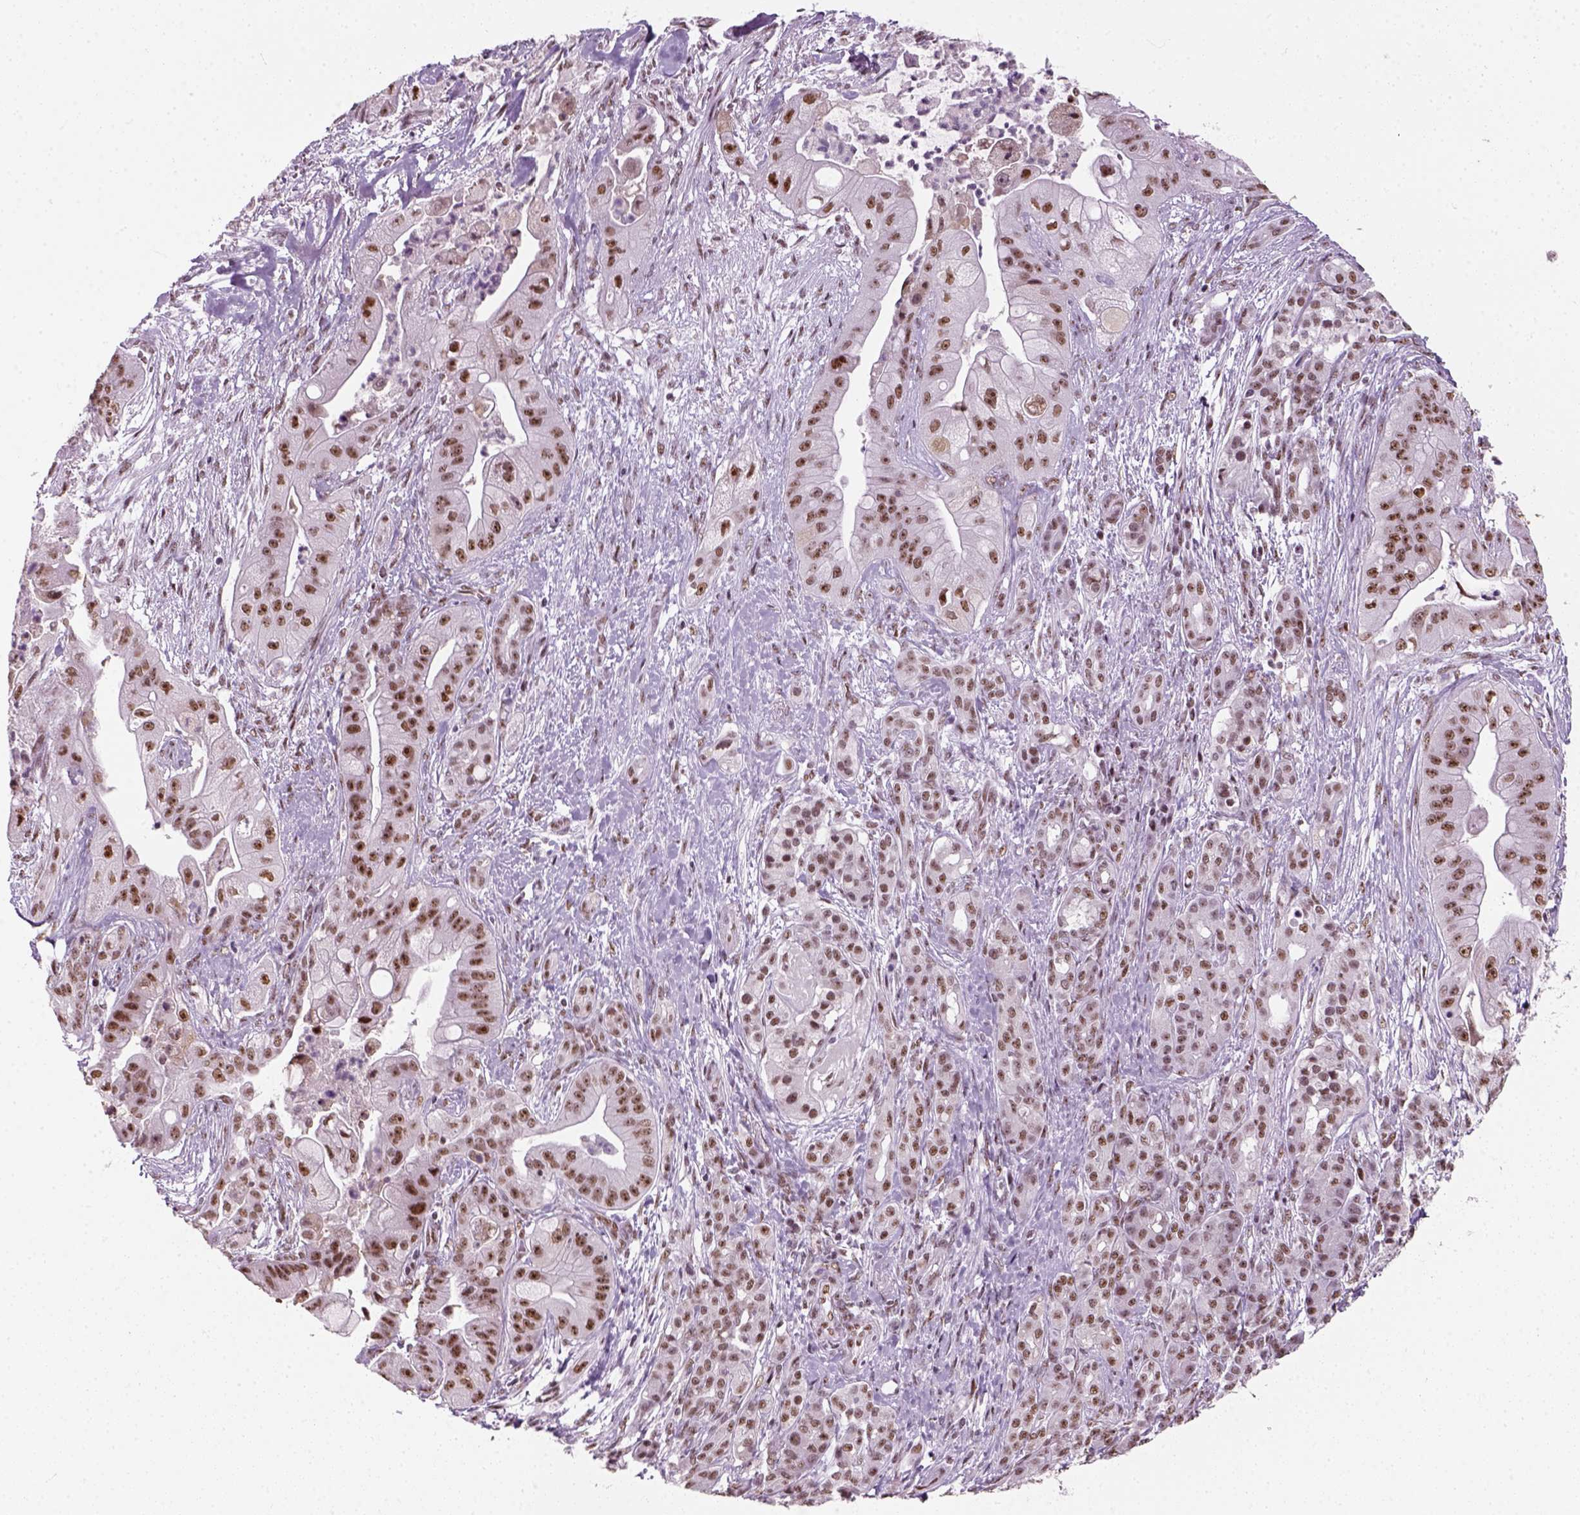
{"staining": {"intensity": "moderate", "quantity": ">75%", "location": "nuclear"}, "tissue": "pancreatic cancer", "cell_type": "Tumor cells", "image_type": "cancer", "snomed": [{"axis": "morphology", "description": "Normal tissue, NOS"}, {"axis": "morphology", "description": "Inflammation, NOS"}, {"axis": "morphology", "description": "Adenocarcinoma, NOS"}, {"axis": "topography", "description": "Pancreas"}], "caption": "IHC of pancreatic cancer exhibits medium levels of moderate nuclear positivity in approximately >75% of tumor cells.", "gene": "GTF2F1", "patient": {"sex": "male", "age": 57}}